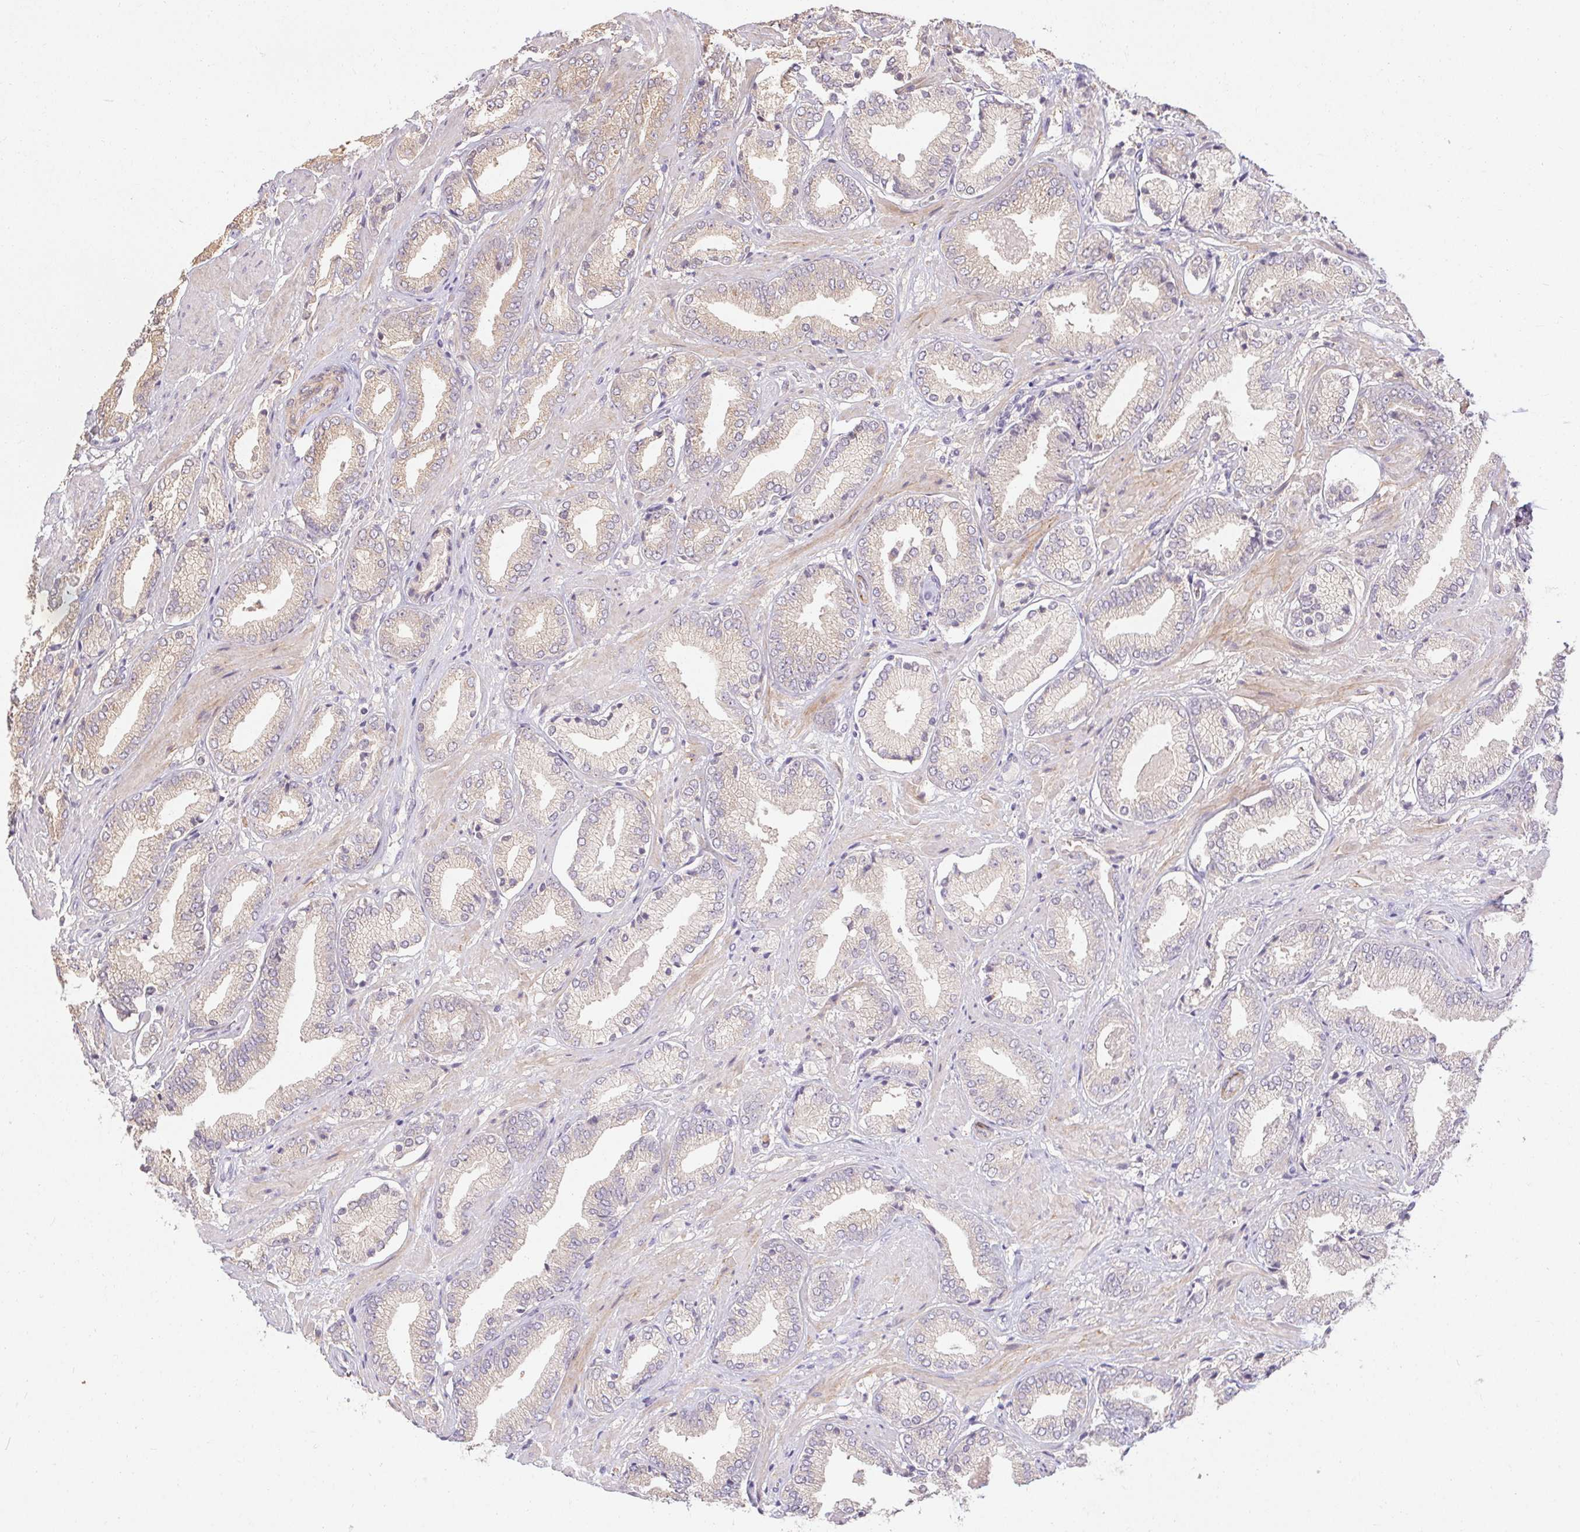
{"staining": {"intensity": "negative", "quantity": "none", "location": "none"}, "tissue": "prostate cancer", "cell_type": "Tumor cells", "image_type": "cancer", "snomed": [{"axis": "morphology", "description": "Adenocarcinoma, High grade"}, {"axis": "topography", "description": "Prostate"}], "caption": "There is no significant positivity in tumor cells of prostate cancer.", "gene": "TMEM52B", "patient": {"sex": "male", "age": 56}}